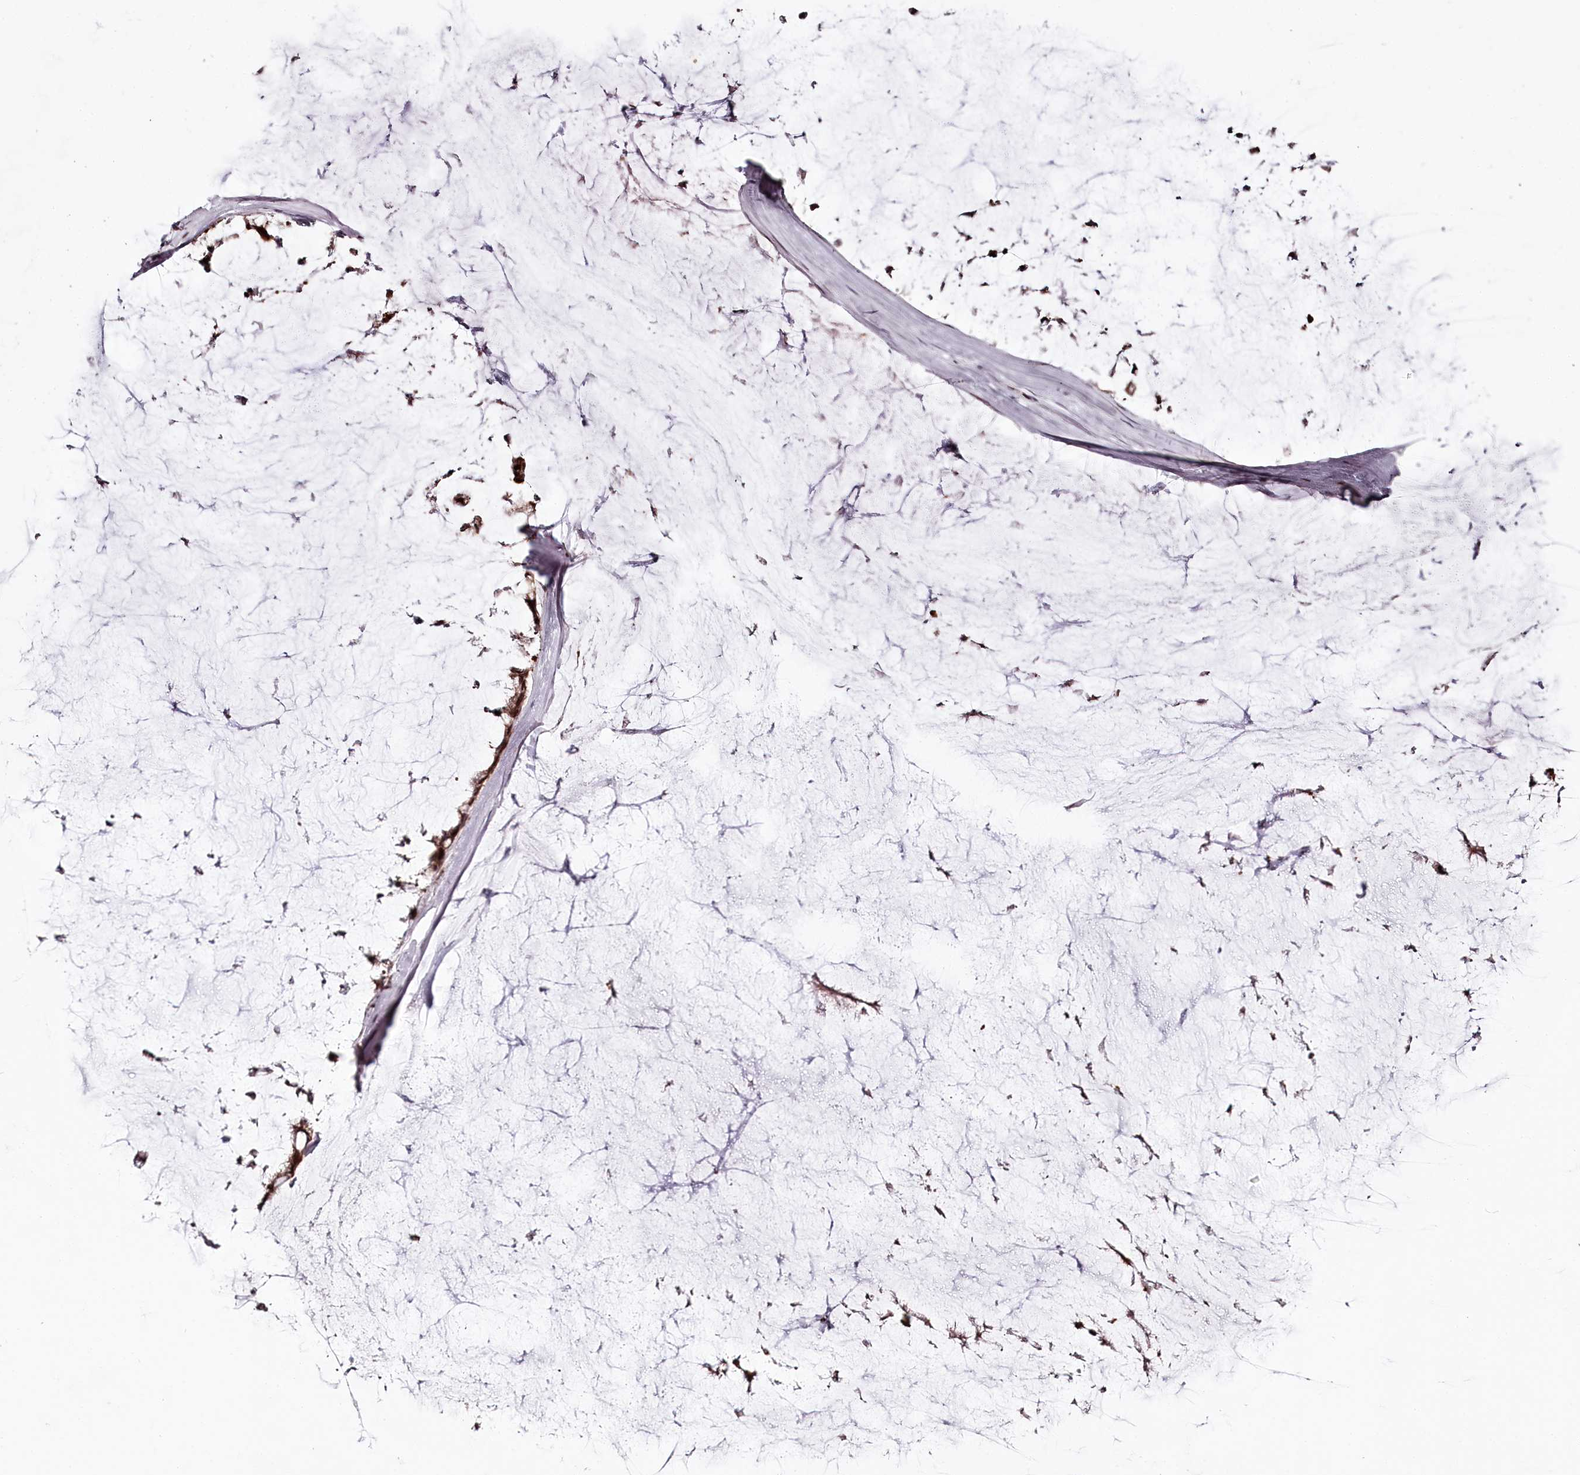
{"staining": {"intensity": "moderate", "quantity": ">75%", "location": "cytoplasmic/membranous,nuclear"}, "tissue": "ovarian cancer", "cell_type": "Tumor cells", "image_type": "cancer", "snomed": [{"axis": "morphology", "description": "Cystadenocarcinoma, mucinous, NOS"}, {"axis": "topography", "description": "Ovary"}], "caption": "DAB (3,3'-diaminobenzidine) immunohistochemical staining of mucinous cystadenocarcinoma (ovarian) shows moderate cytoplasmic/membranous and nuclear protein staining in approximately >75% of tumor cells.", "gene": "THYN1", "patient": {"sex": "female", "age": 39}}